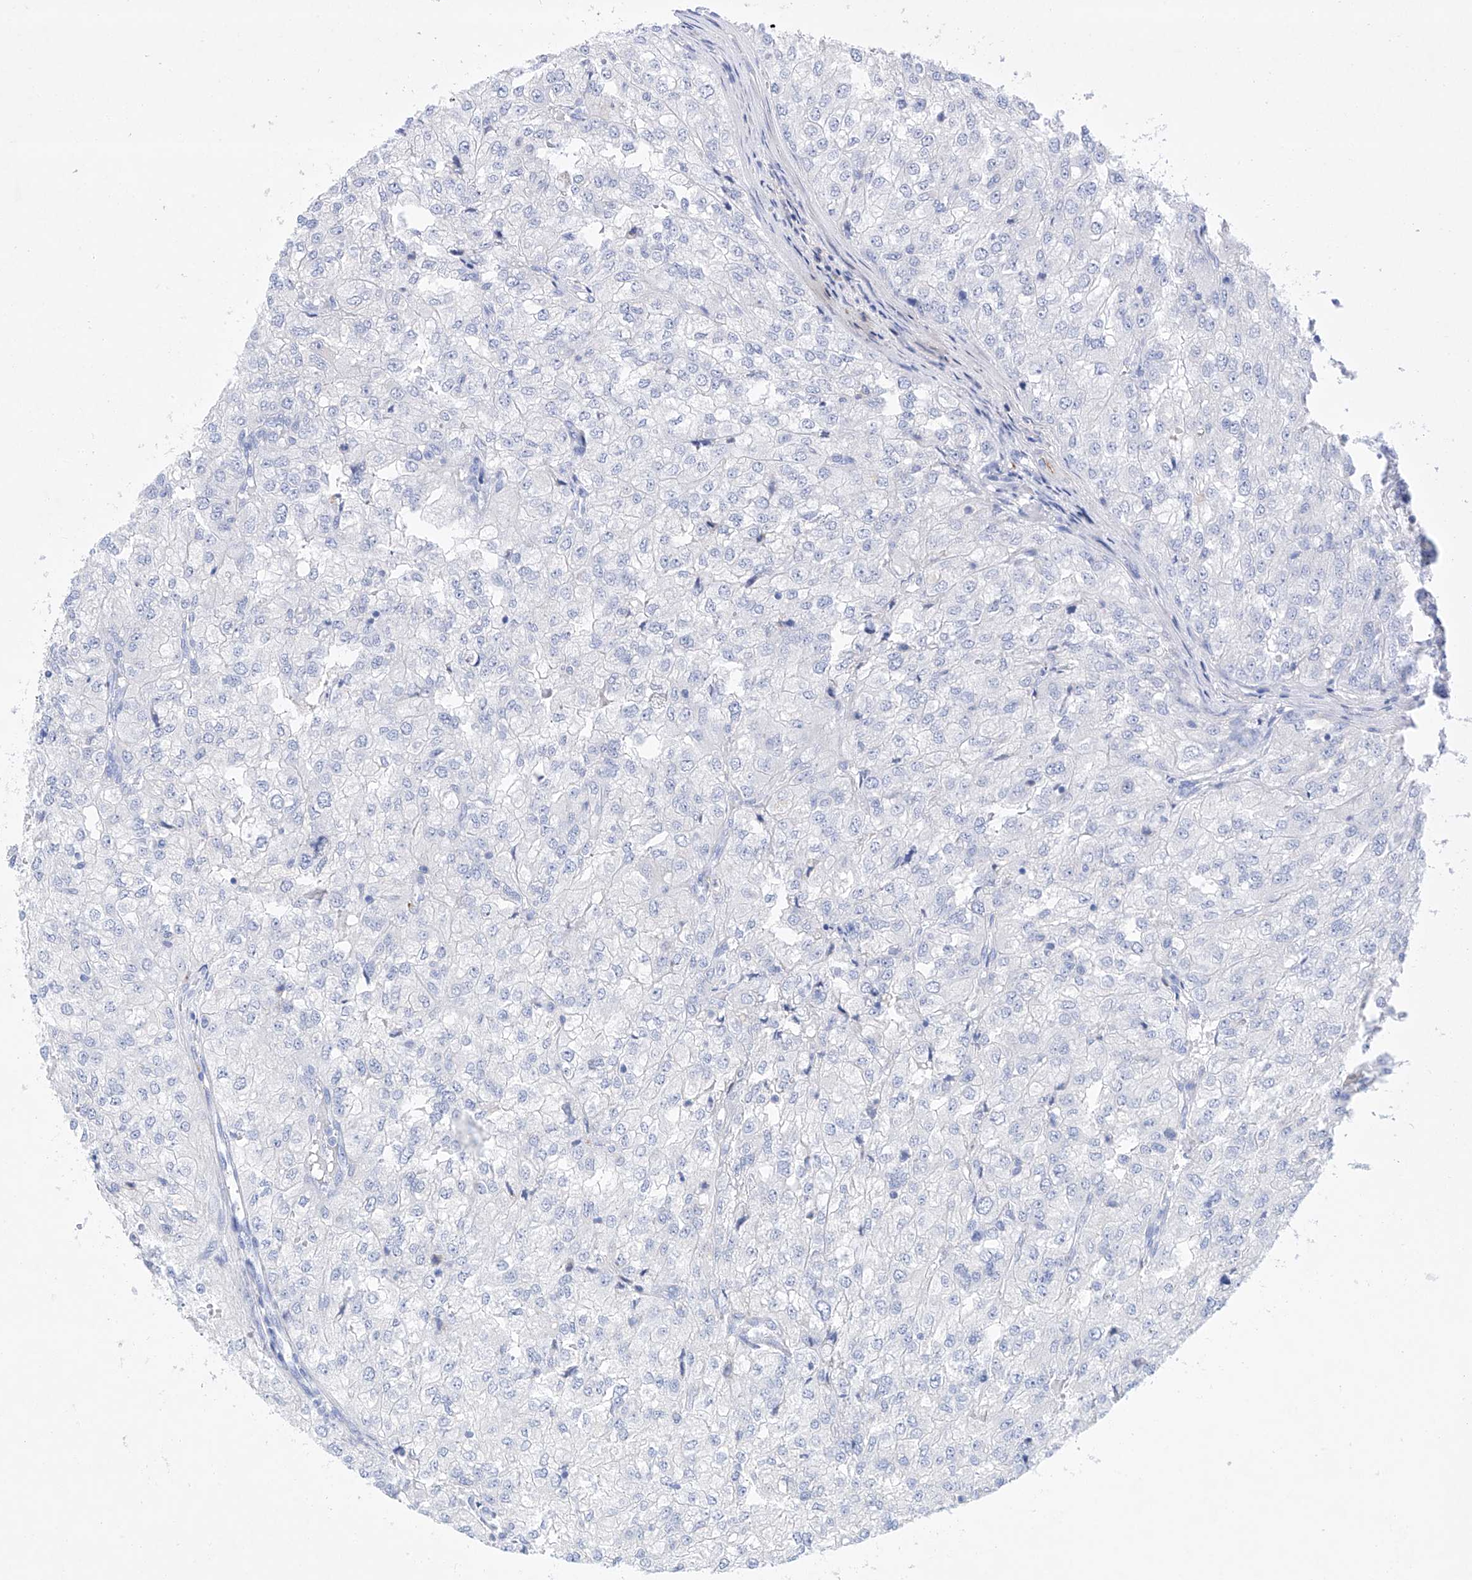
{"staining": {"intensity": "negative", "quantity": "none", "location": "none"}, "tissue": "renal cancer", "cell_type": "Tumor cells", "image_type": "cancer", "snomed": [{"axis": "morphology", "description": "Adenocarcinoma, NOS"}, {"axis": "topography", "description": "Kidney"}], "caption": "Human renal cancer stained for a protein using immunohistochemistry demonstrates no expression in tumor cells.", "gene": "LURAP1", "patient": {"sex": "female", "age": 54}}